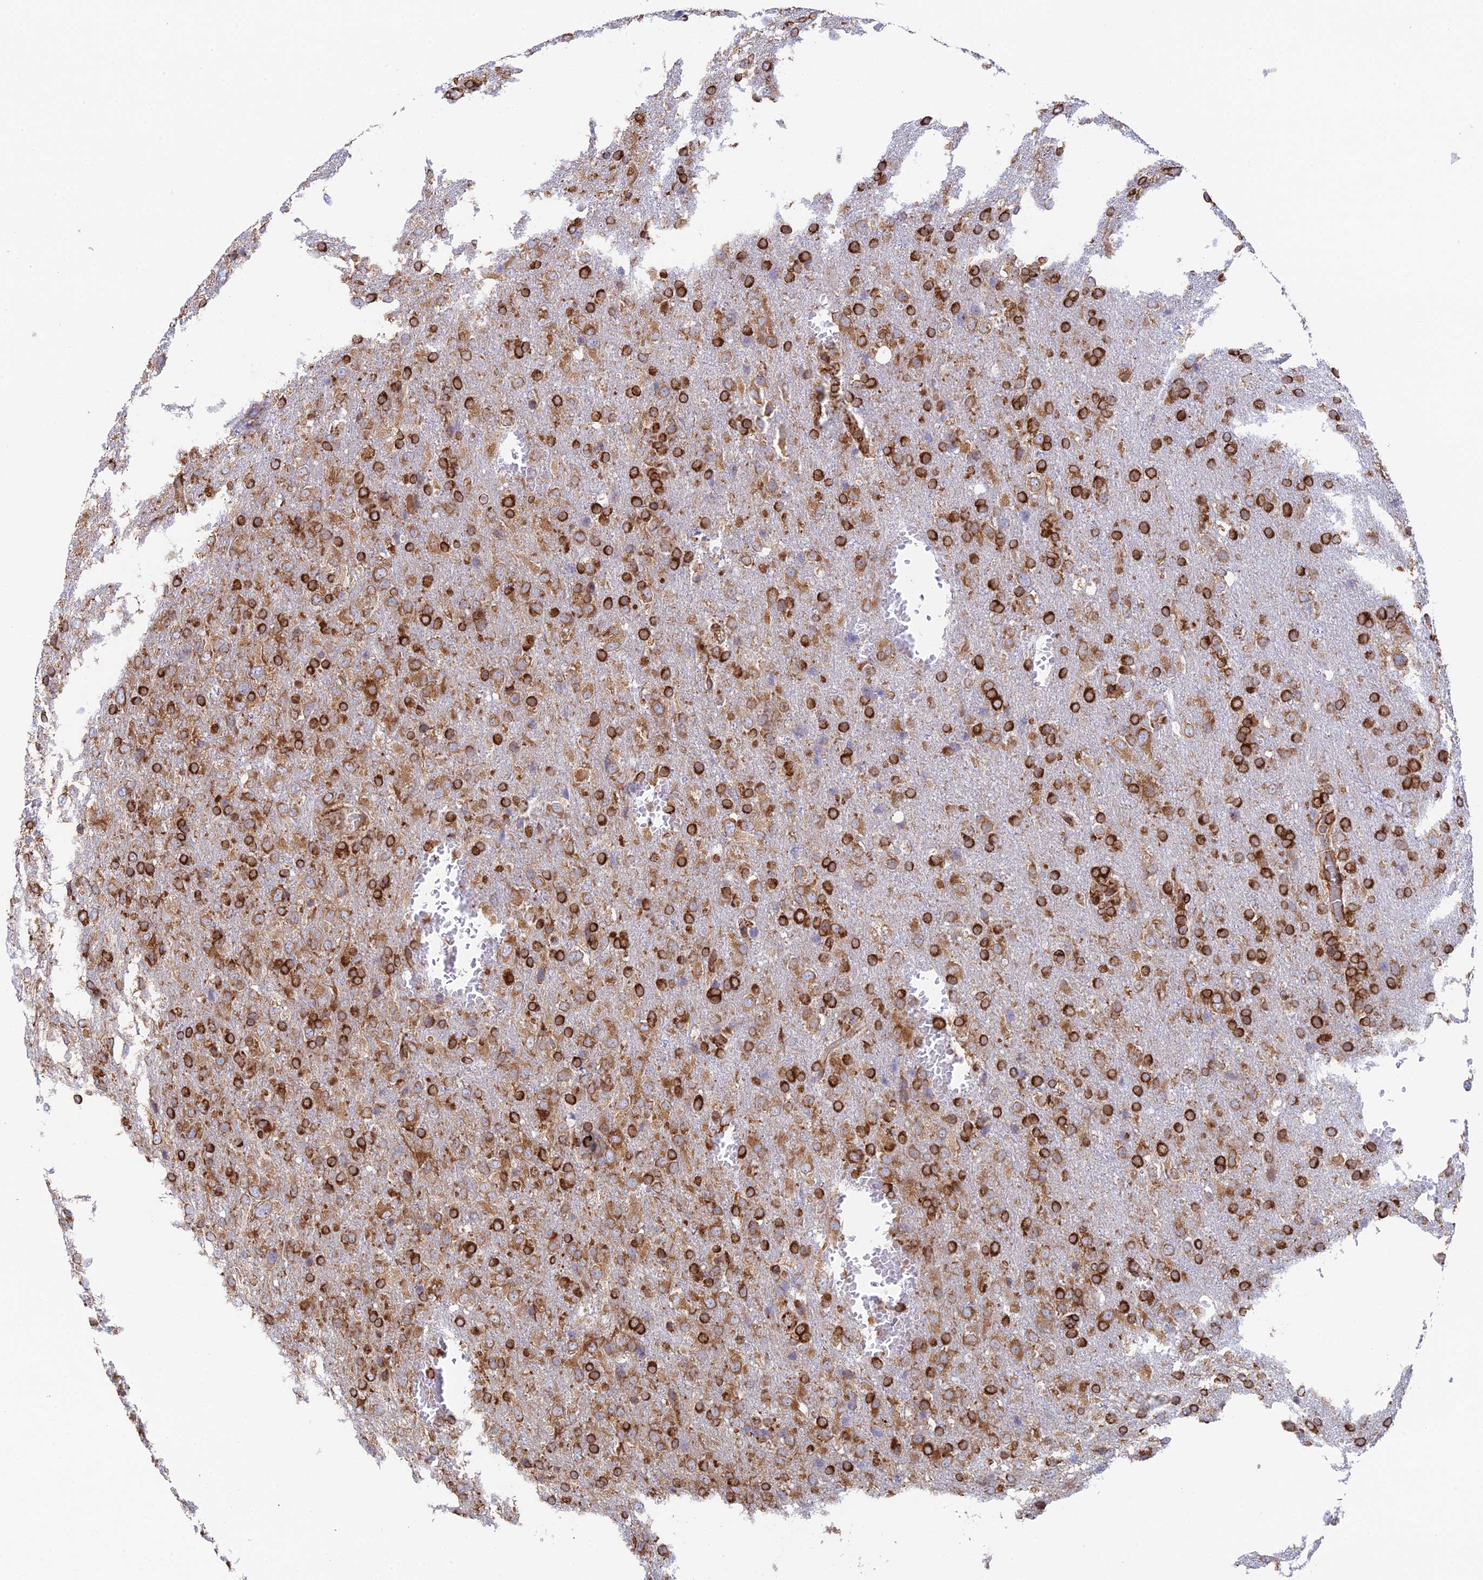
{"staining": {"intensity": "strong", "quantity": "25%-75%", "location": "cytoplasmic/membranous"}, "tissue": "glioma", "cell_type": "Tumor cells", "image_type": "cancer", "snomed": [{"axis": "morphology", "description": "Glioma, malignant, High grade"}, {"axis": "topography", "description": "Brain"}], "caption": "This photomicrograph reveals immunohistochemistry staining of human malignant high-grade glioma, with high strong cytoplasmic/membranous expression in about 25%-75% of tumor cells.", "gene": "CCDC69", "patient": {"sex": "female", "age": 74}}